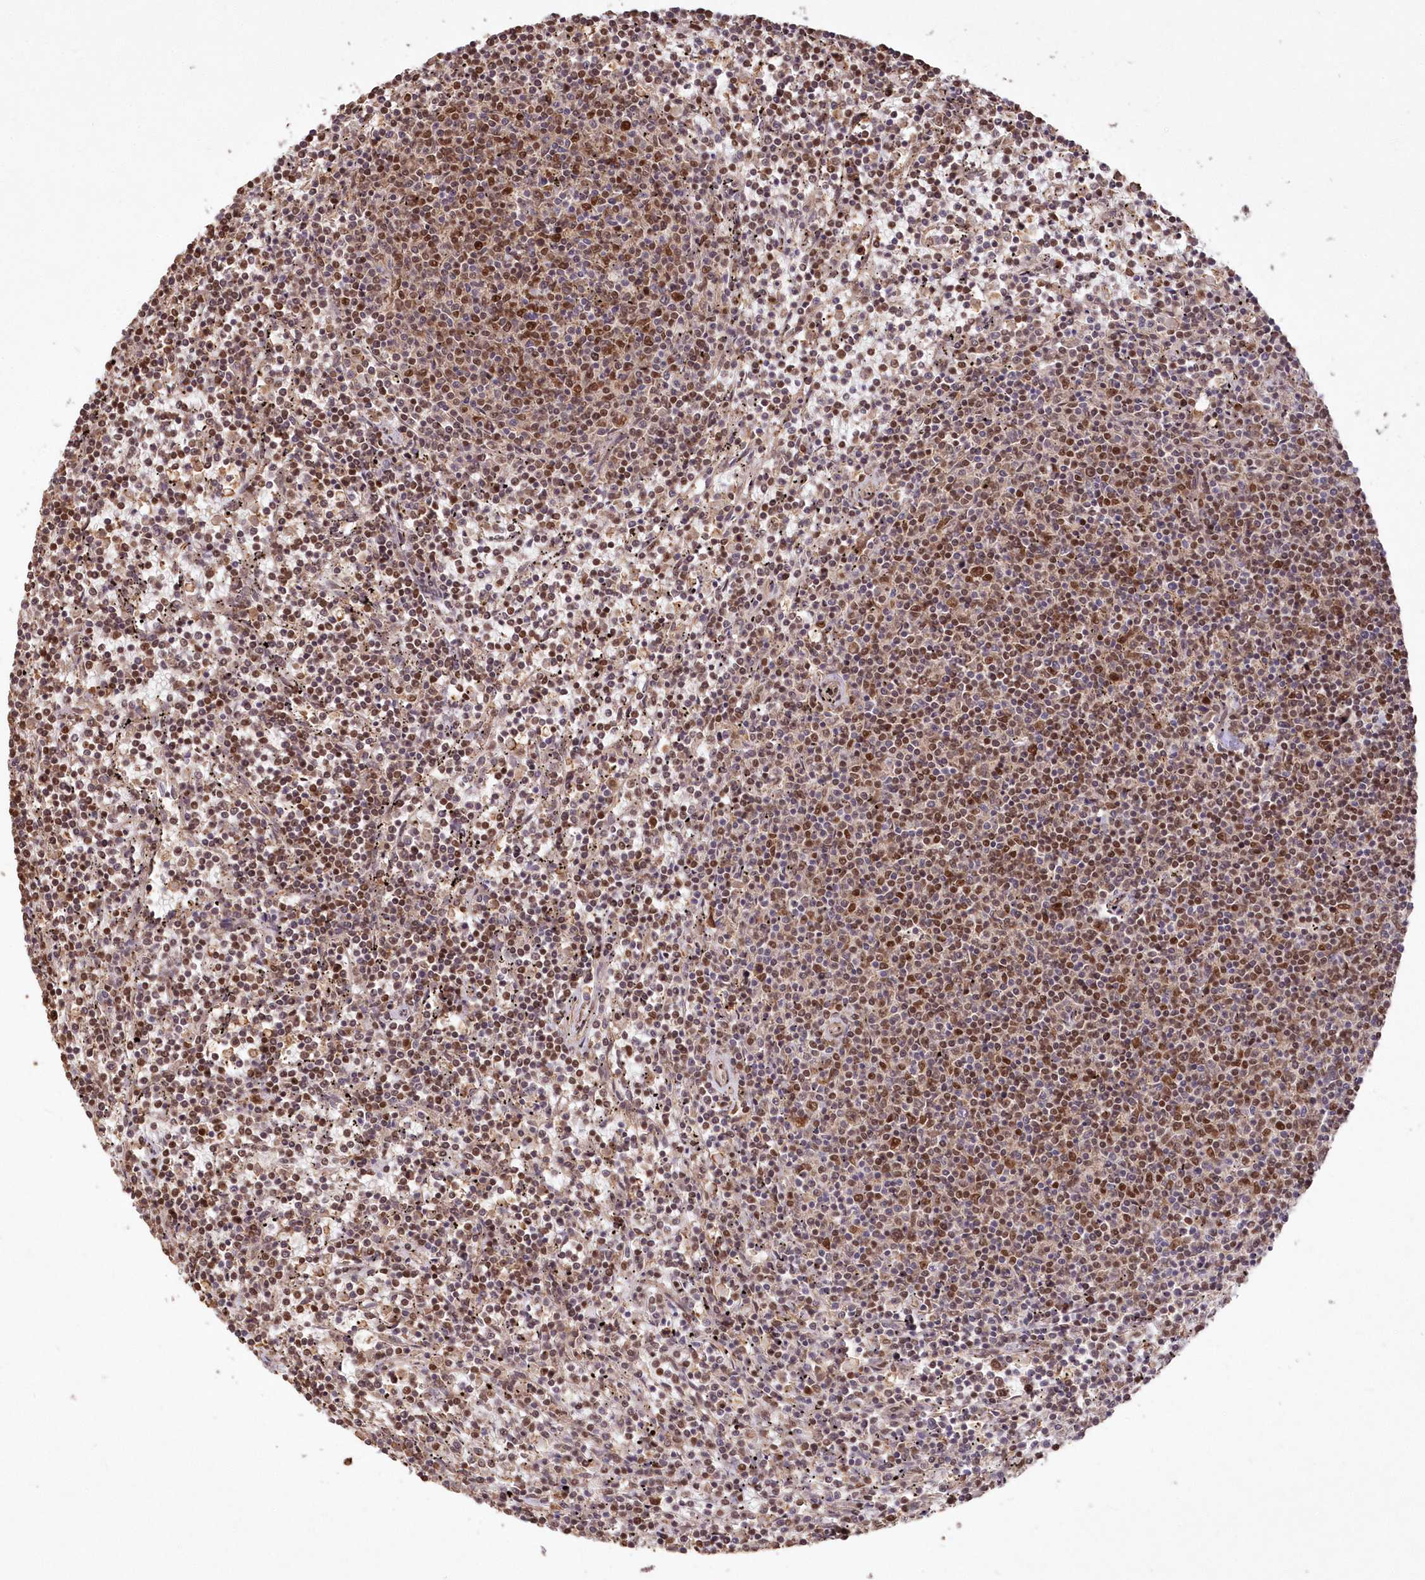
{"staining": {"intensity": "moderate", "quantity": ">75%", "location": "nuclear"}, "tissue": "lymphoma", "cell_type": "Tumor cells", "image_type": "cancer", "snomed": [{"axis": "morphology", "description": "Malignant lymphoma, non-Hodgkin's type, Low grade"}, {"axis": "topography", "description": "Spleen"}], "caption": "This image demonstrates low-grade malignant lymphoma, non-Hodgkin's type stained with immunohistochemistry (IHC) to label a protein in brown. The nuclear of tumor cells show moderate positivity for the protein. Nuclei are counter-stained blue.", "gene": "PDS5A", "patient": {"sex": "female", "age": 50}}